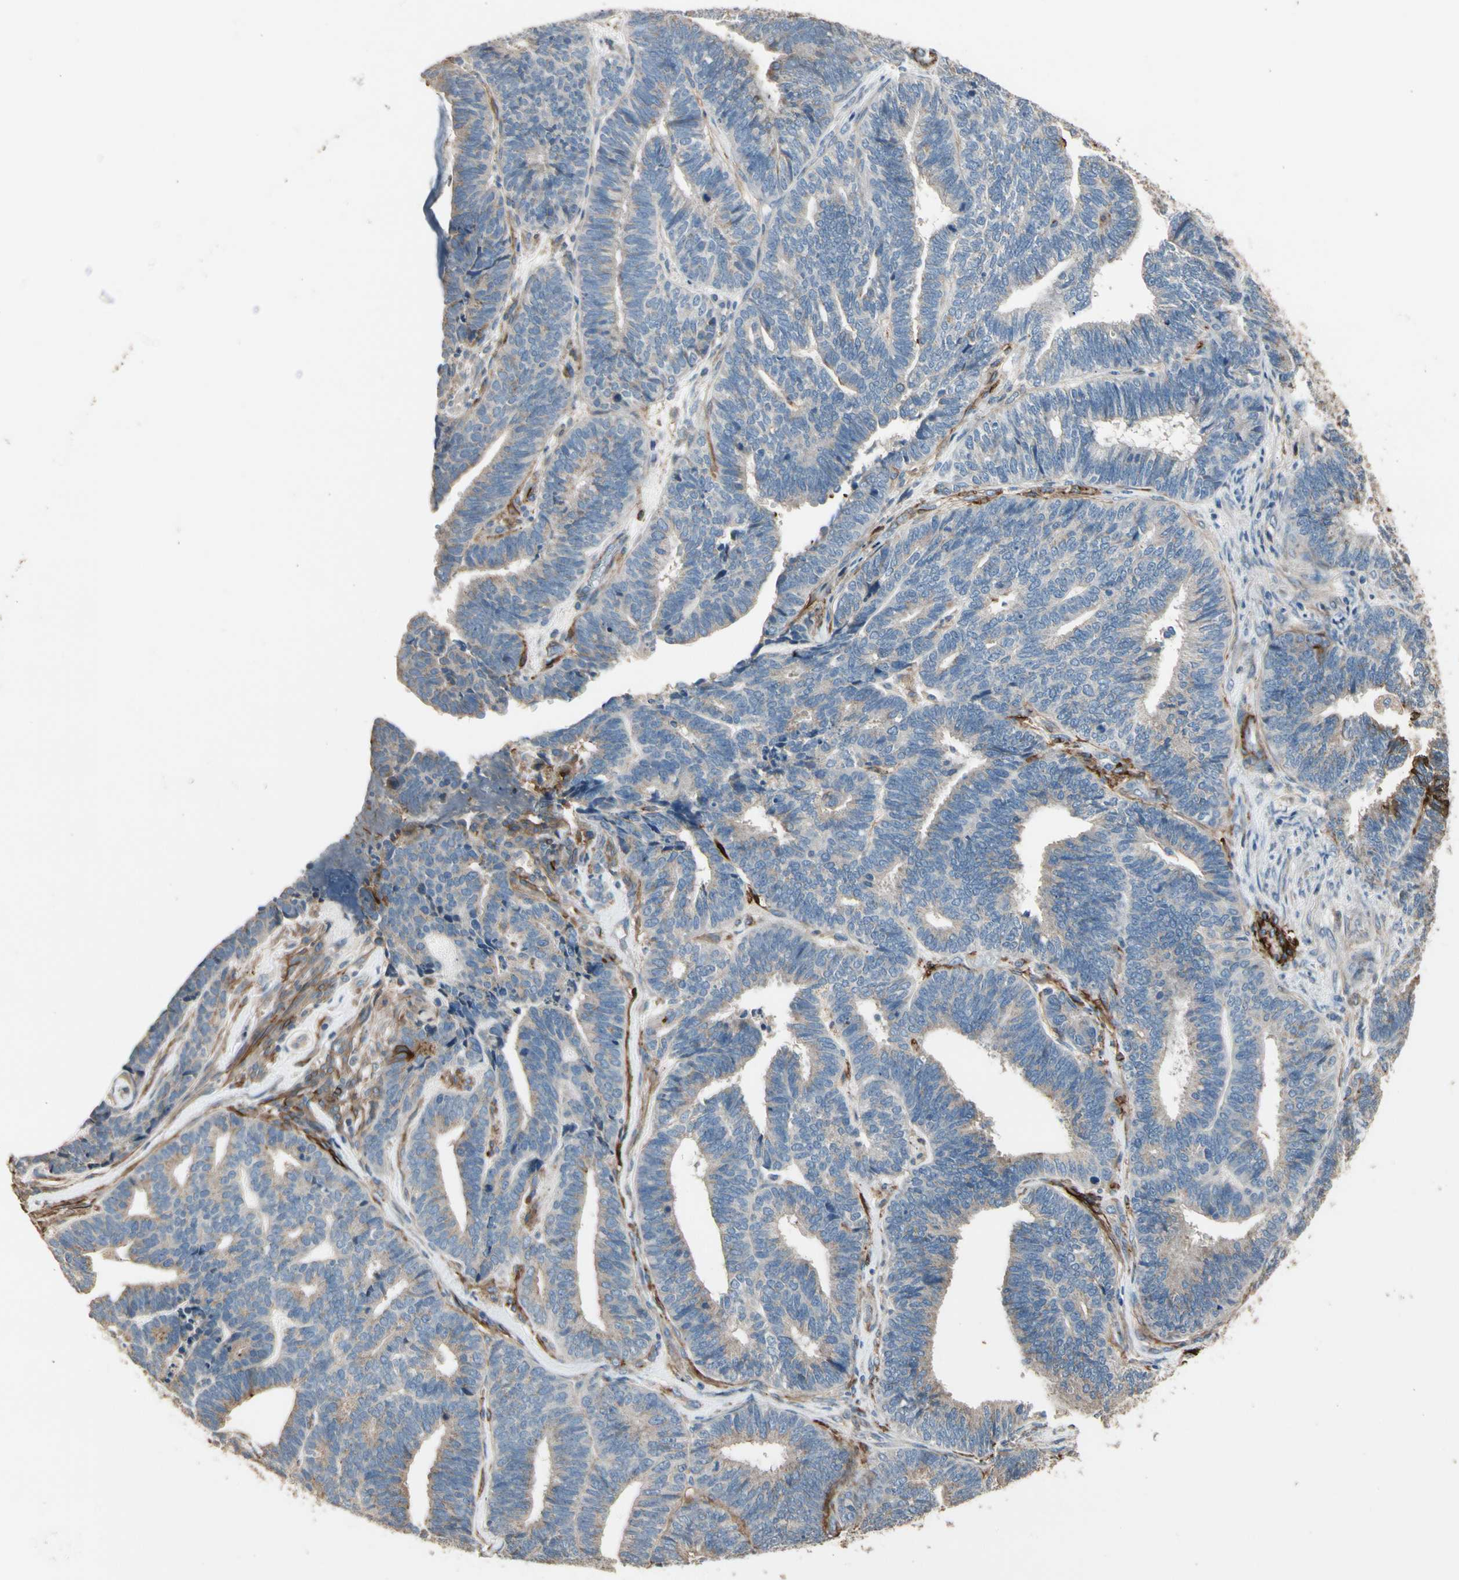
{"staining": {"intensity": "weak", "quantity": ">75%", "location": "cytoplasmic/membranous"}, "tissue": "endometrial cancer", "cell_type": "Tumor cells", "image_type": "cancer", "snomed": [{"axis": "morphology", "description": "Adenocarcinoma, NOS"}, {"axis": "topography", "description": "Endometrium"}], "caption": "Weak cytoplasmic/membranous protein expression is seen in about >75% of tumor cells in endometrial cancer.", "gene": "SUSD2", "patient": {"sex": "female", "age": 70}}